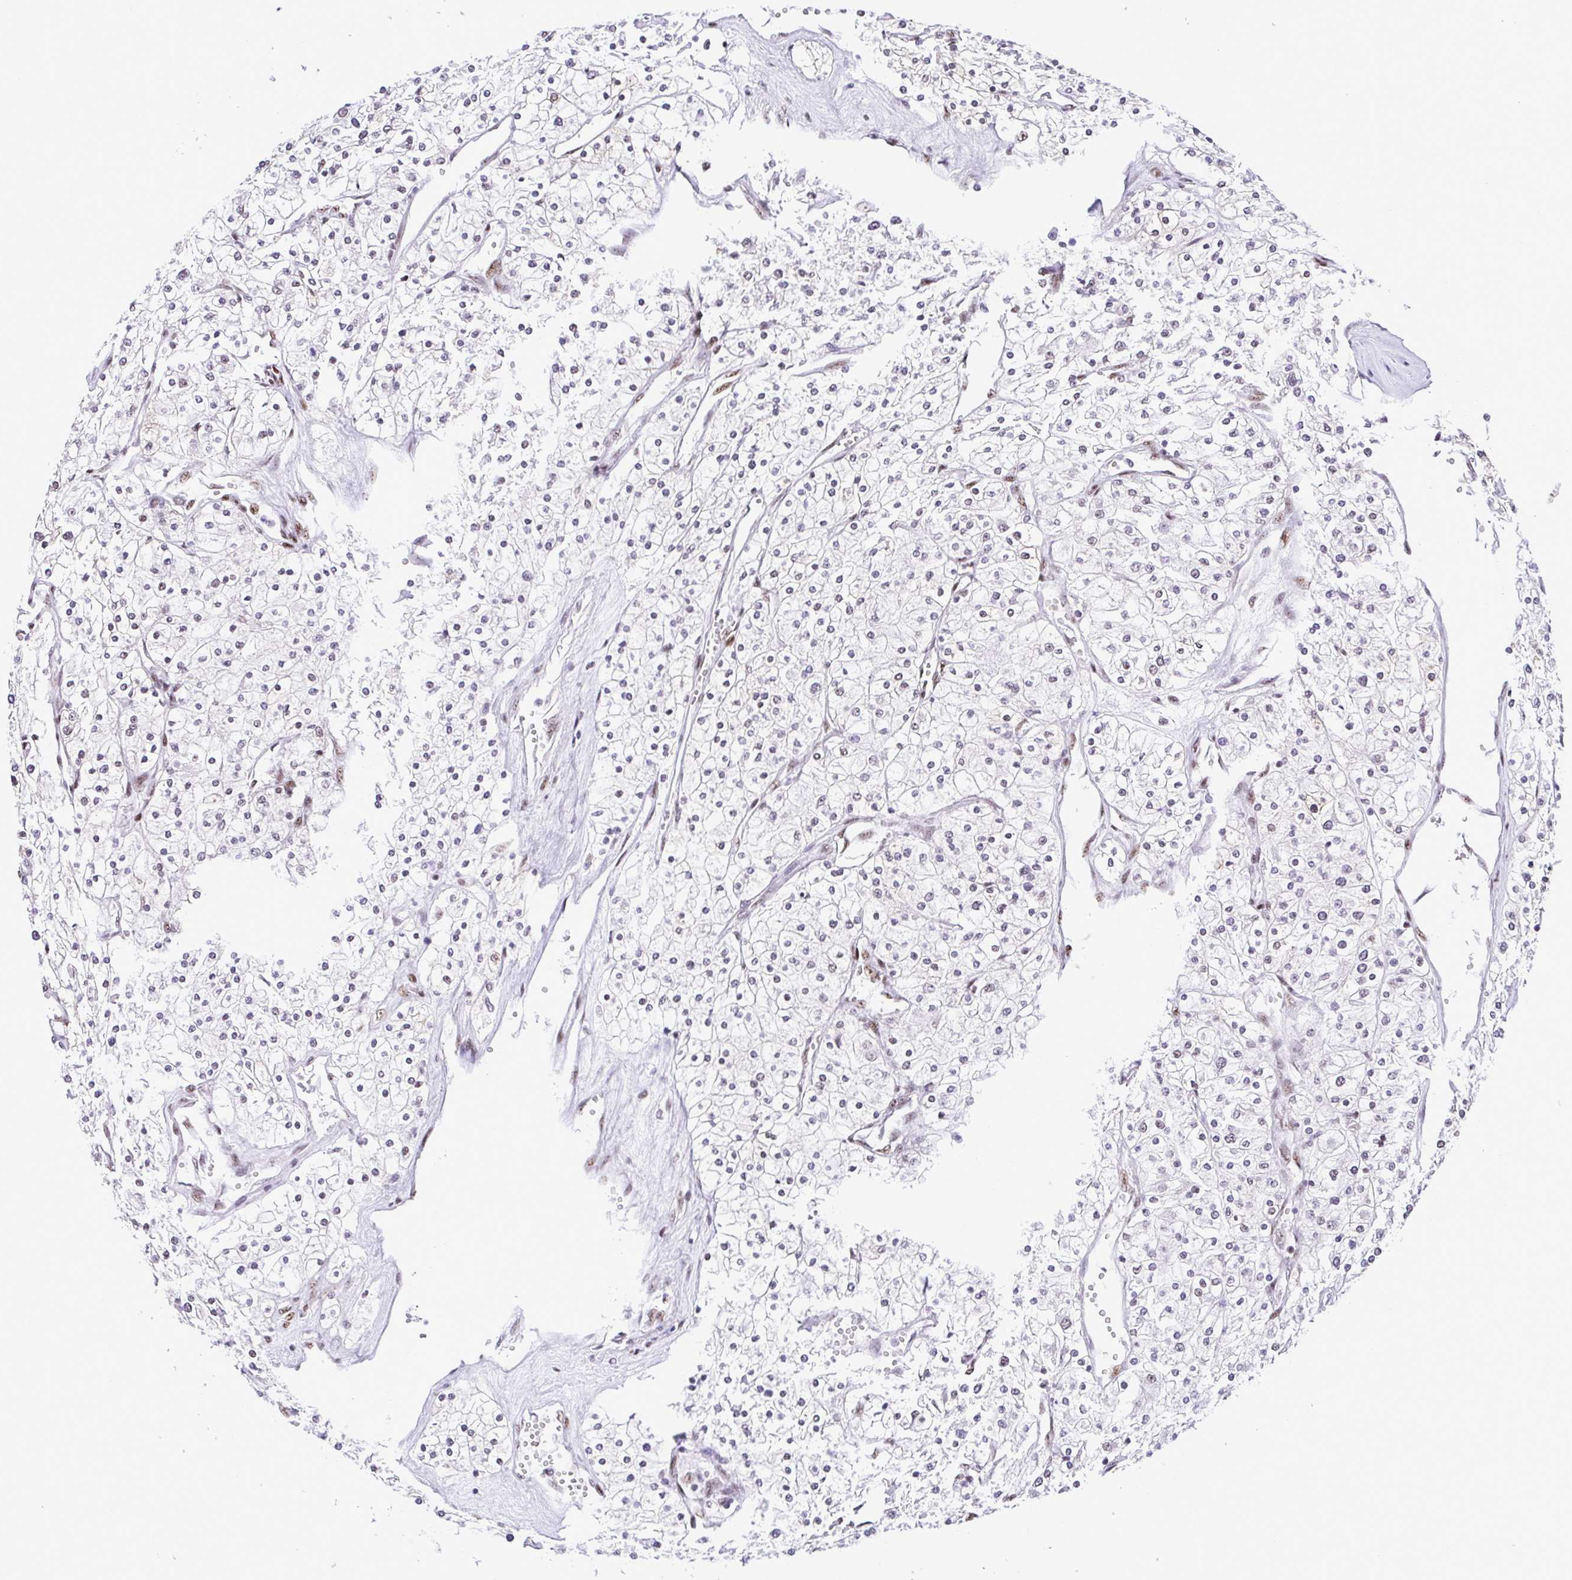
{"staining": {"intensity": "negative", "quantity": "none", "location": "none"}, "tissue": "renal cancer", "cell_type": "Tumor cells", "image_type": "cancer", "snomed": [{"axis": "morphology", "description": "Adenocarcinoma, NOS"}, {"axis": "topography", "description": "Kidney"}], "caption": "Immunohistochemical staining of human renal cancer (adenocarcinoma) exhibits no significant expression in tumor cells.", "gene": "TRIM28", "patient": {"sex": "male", "age": 80}}